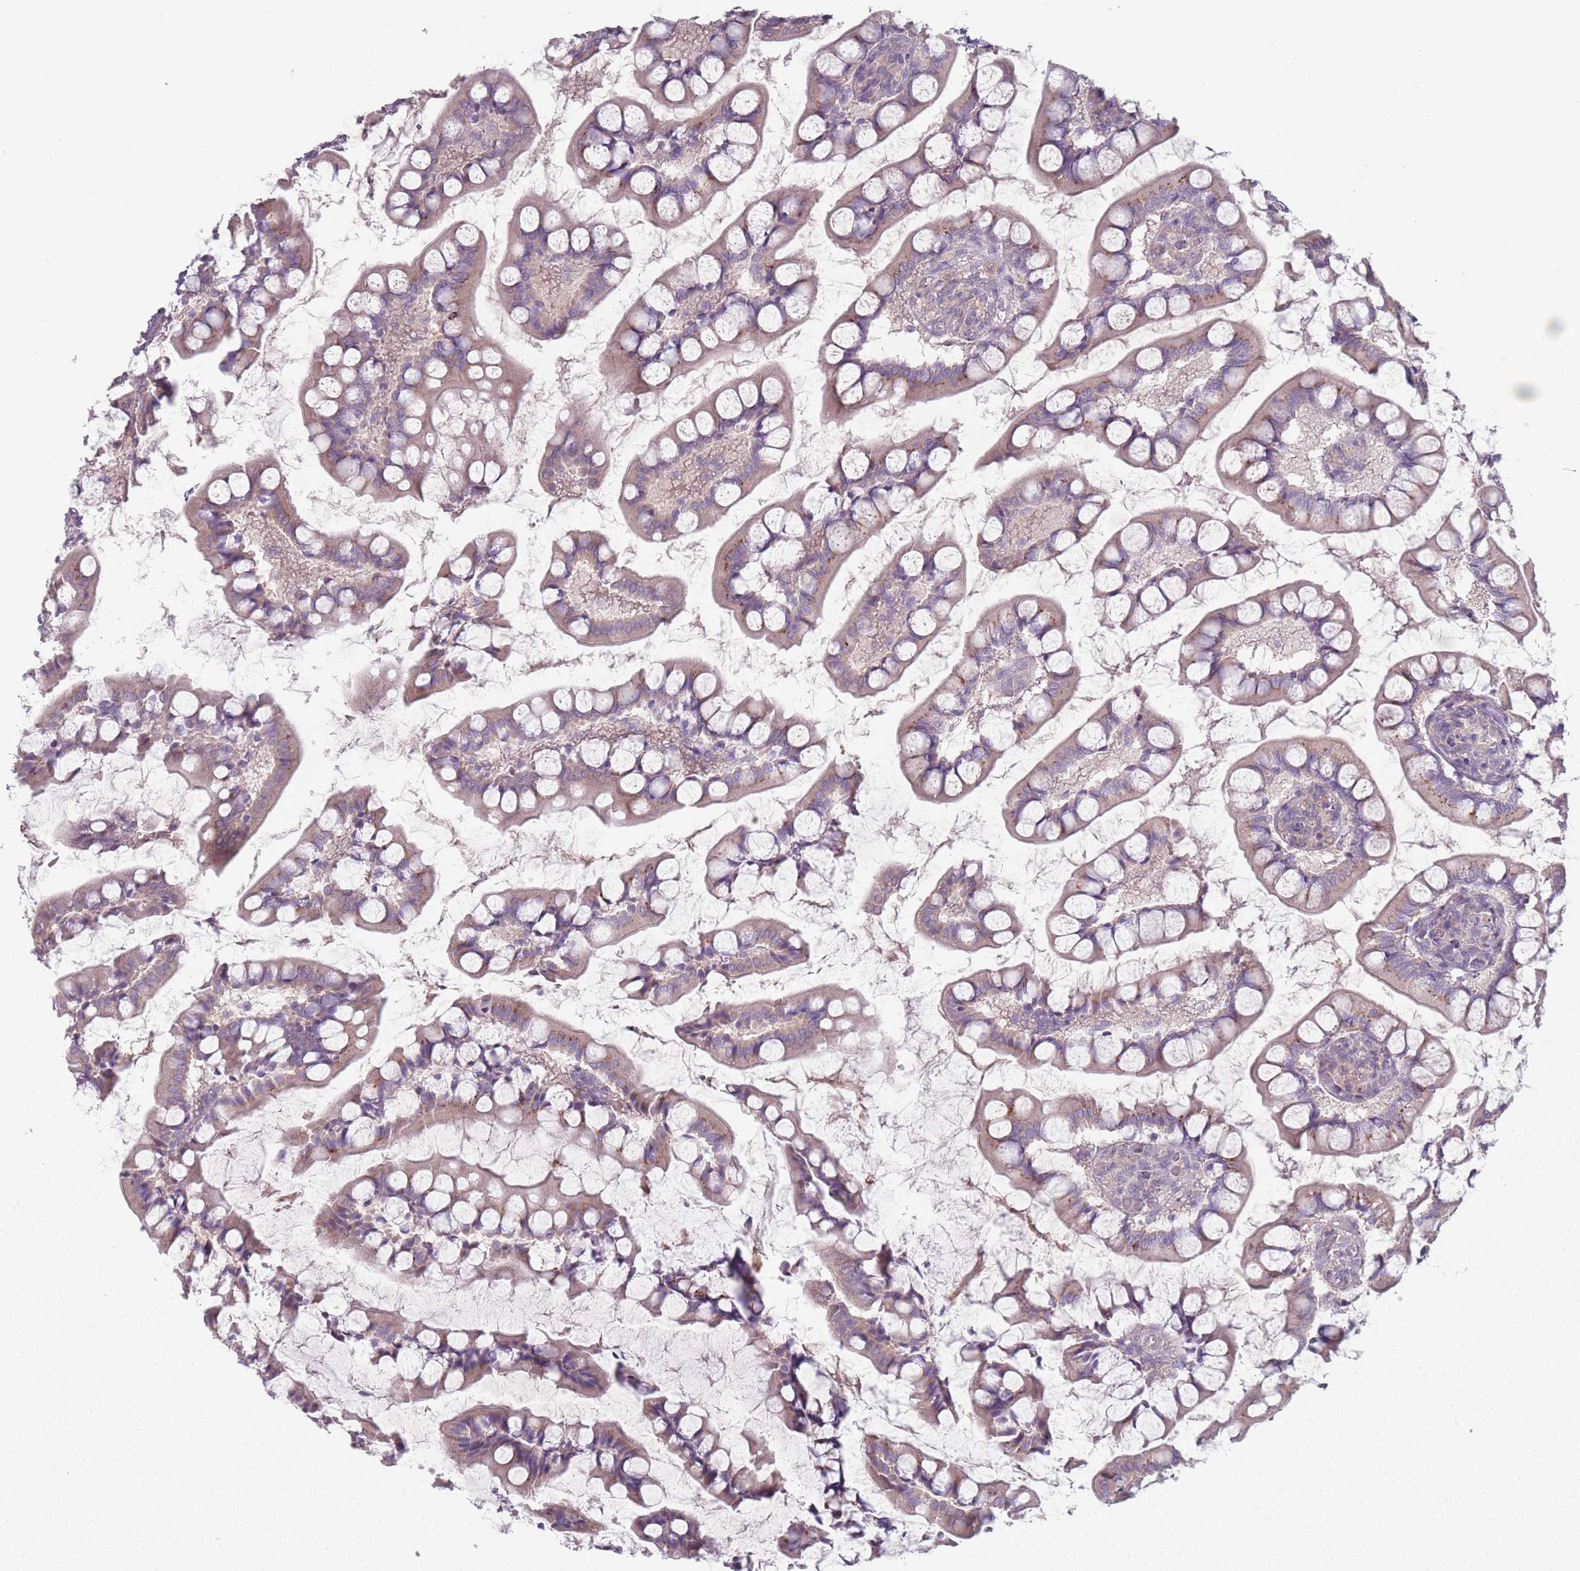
{"staining": {"intensity": "weak", "quantity": "25%-75%", "location": "cytoplasmic/membranous"}, "tissue": "small intestine", "cell_type": "Glandular cells", "image_type": "normal", "snomed": [{"axis": "morphology", "description": "Normal tissue, NOS"}, {"axis": "topography", "description": "Small intestine"}], "caption": "Immunohistochemical staining of normal small intestine demonstrates 25%-75% levels of weak cytoplasmic/membranous protein expression in approximately 25%-75% of glandular cells. (Stains: DAB (3,3'-diaminobenzidine) in brown, nuclei in blue, Microscopy: brightfield microscopy at high magnification).", "gene": "AKAIN1", "patient": {"sex": "male", "age": 52}}